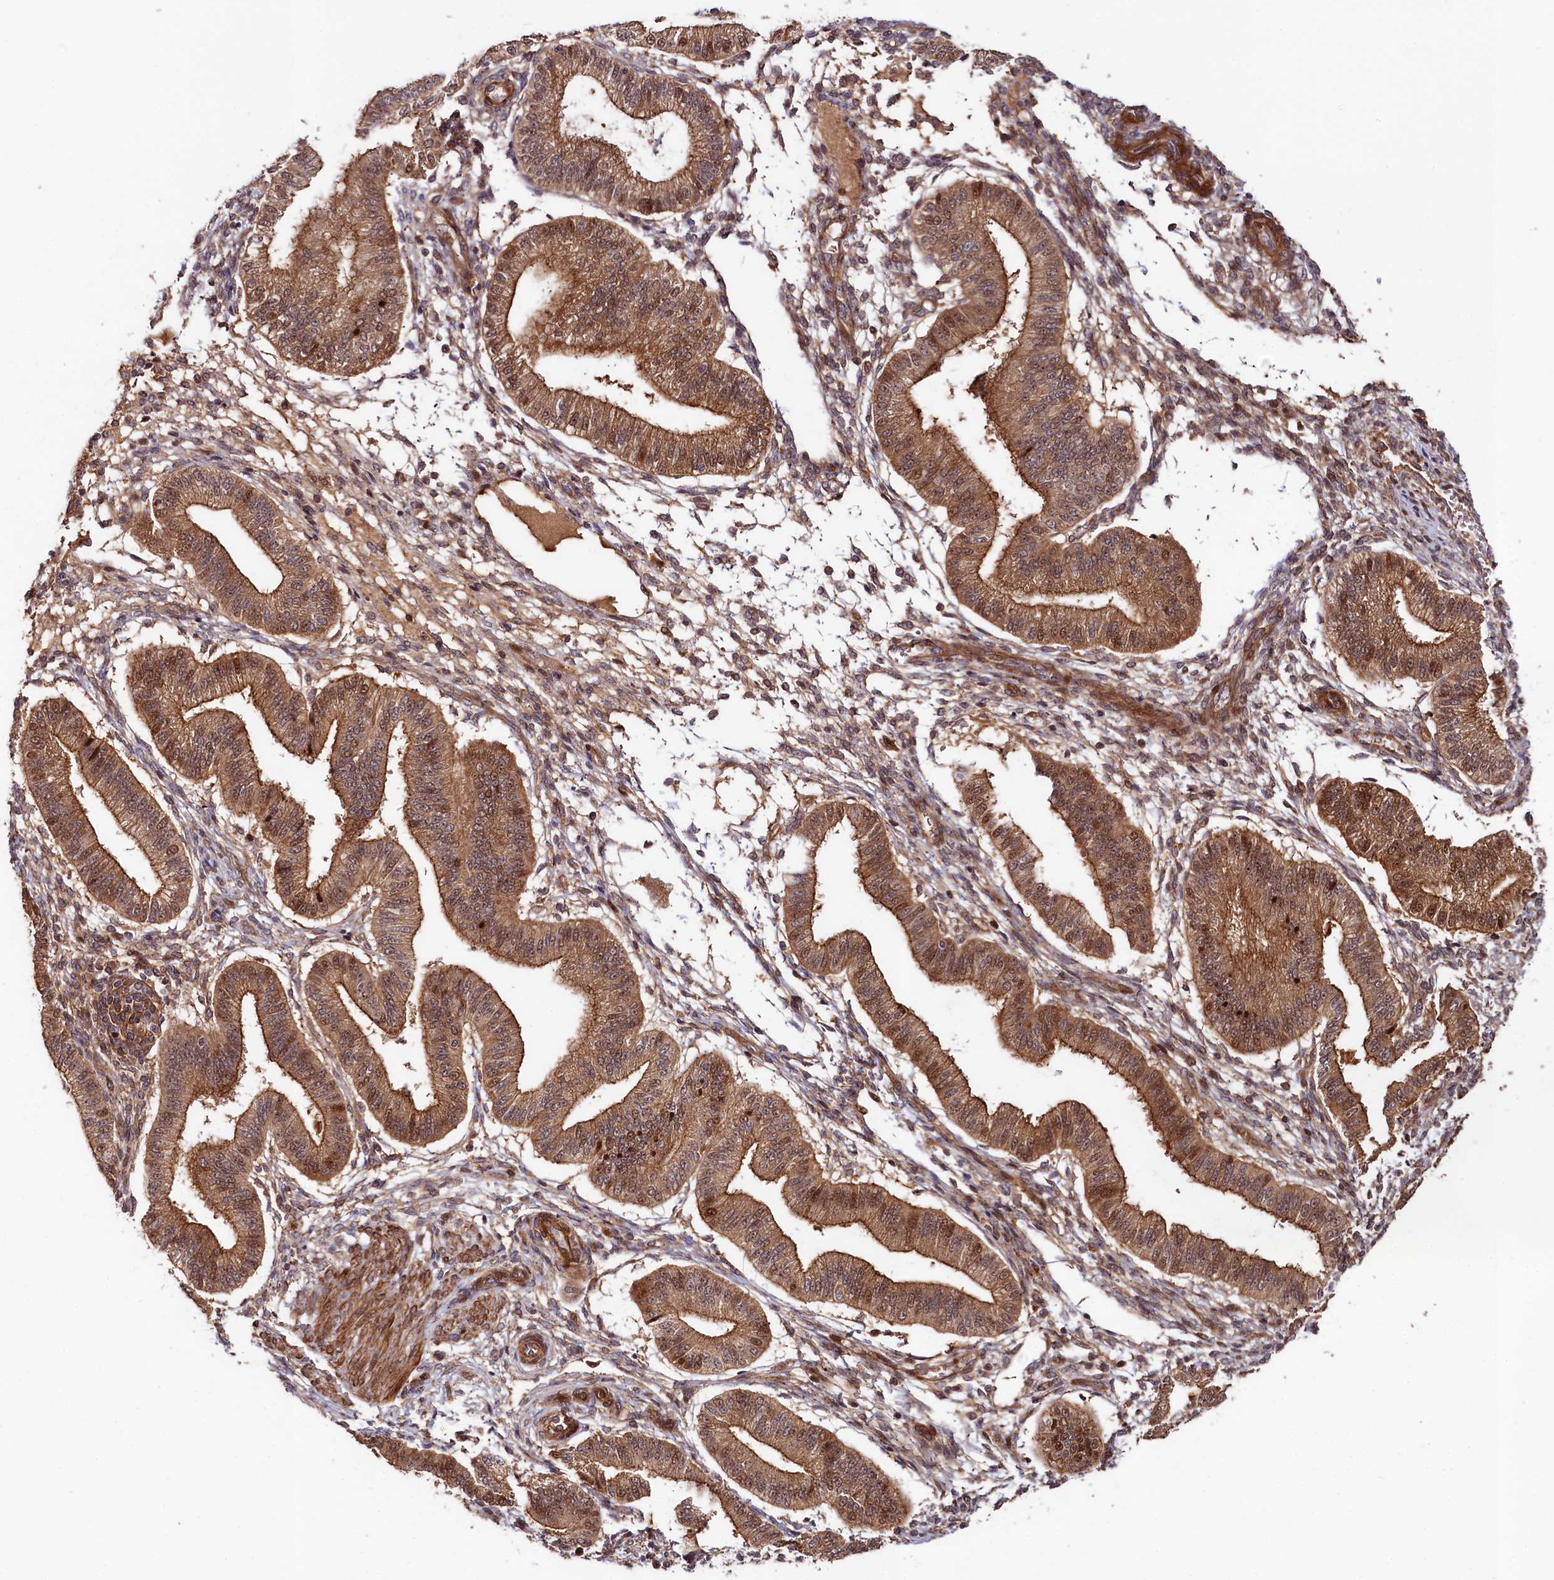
{"staining": {"intensity": "moderate", "quantity": "25%-75%", "location": "cytoplasmic/membranous"}, "tissue": "endometrium", "cell_type": "Cells in endometrial stroma", "image_type": "normal", "snomed": [{"axis": "morphology", "description": "Normal tissue, NOS"}, {"axis": "topography", "description": "Endometrium"}], "caption": "Protein staining demonstrates moderate cytoplasmic/membranous expression in approximately 25%-75% of cells in endometrial stroma in benign endometrium. The protein of interest is shown in brown color, while the nuclei are stained blue.", "gene": "NEDD1", "patient": {"sex": "female", "age": 39}}